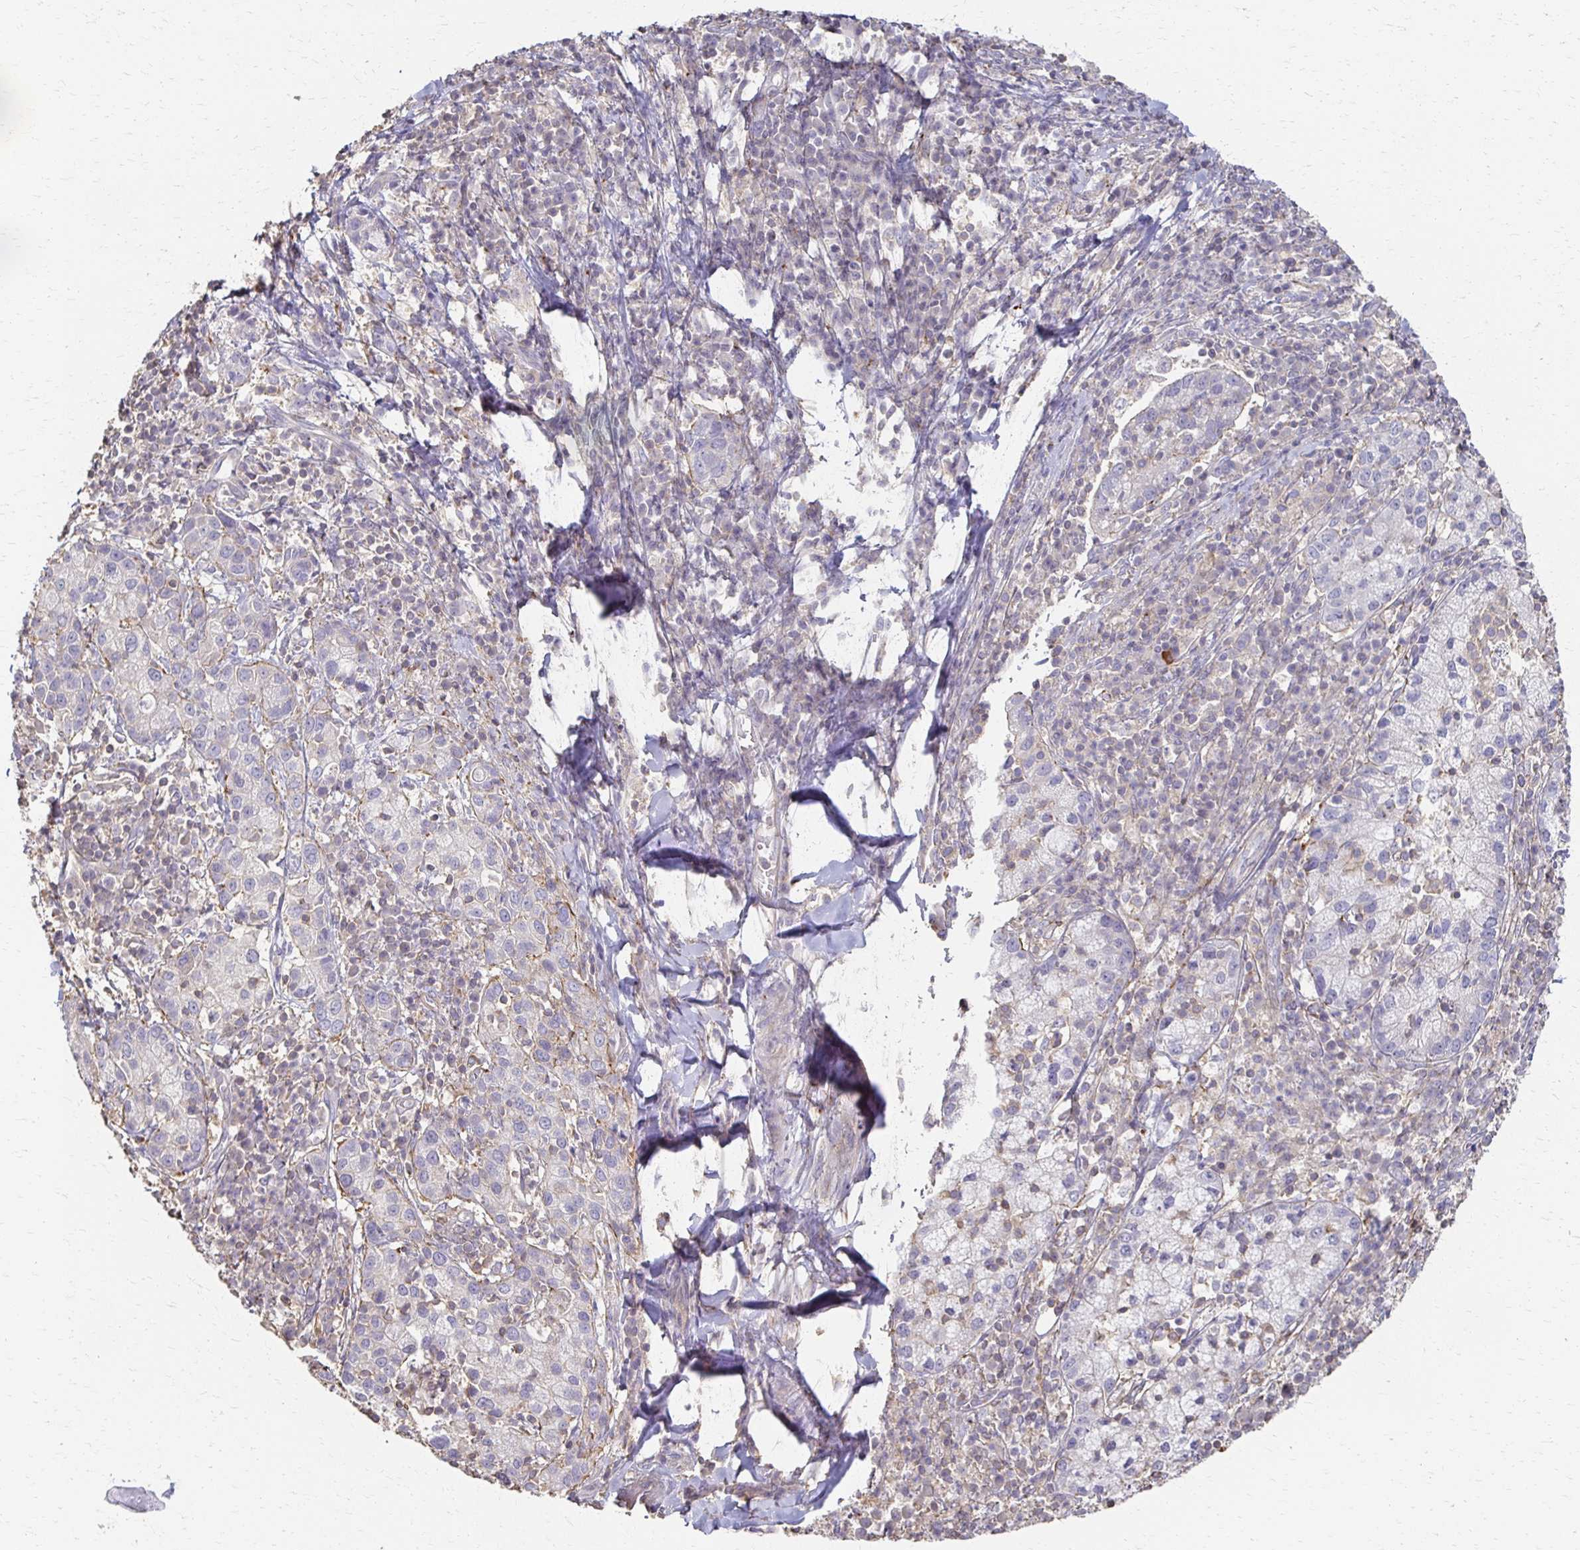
{"staining": {"intensity": "negative", "quantity": "none", "location": "none"}, "tissue": "cervical cancer", "cell_type": "Tumor cells", "image_type": "cancer", "snomed": [{"axis": "morphology", "description": "Normal tissue, NOS"}, {"axis": "morphology", "description": "Adenocarcinoma, NOS"}, {"axis": "topography", "description": "Cervix"}], "caption": "Immunohistochemical staining of human cervical adenocarcinoma exhibits no significant positivity in tumor cells.", "gene": "C1QTNF7", "patient": {"sex": "female", "age": 44}}